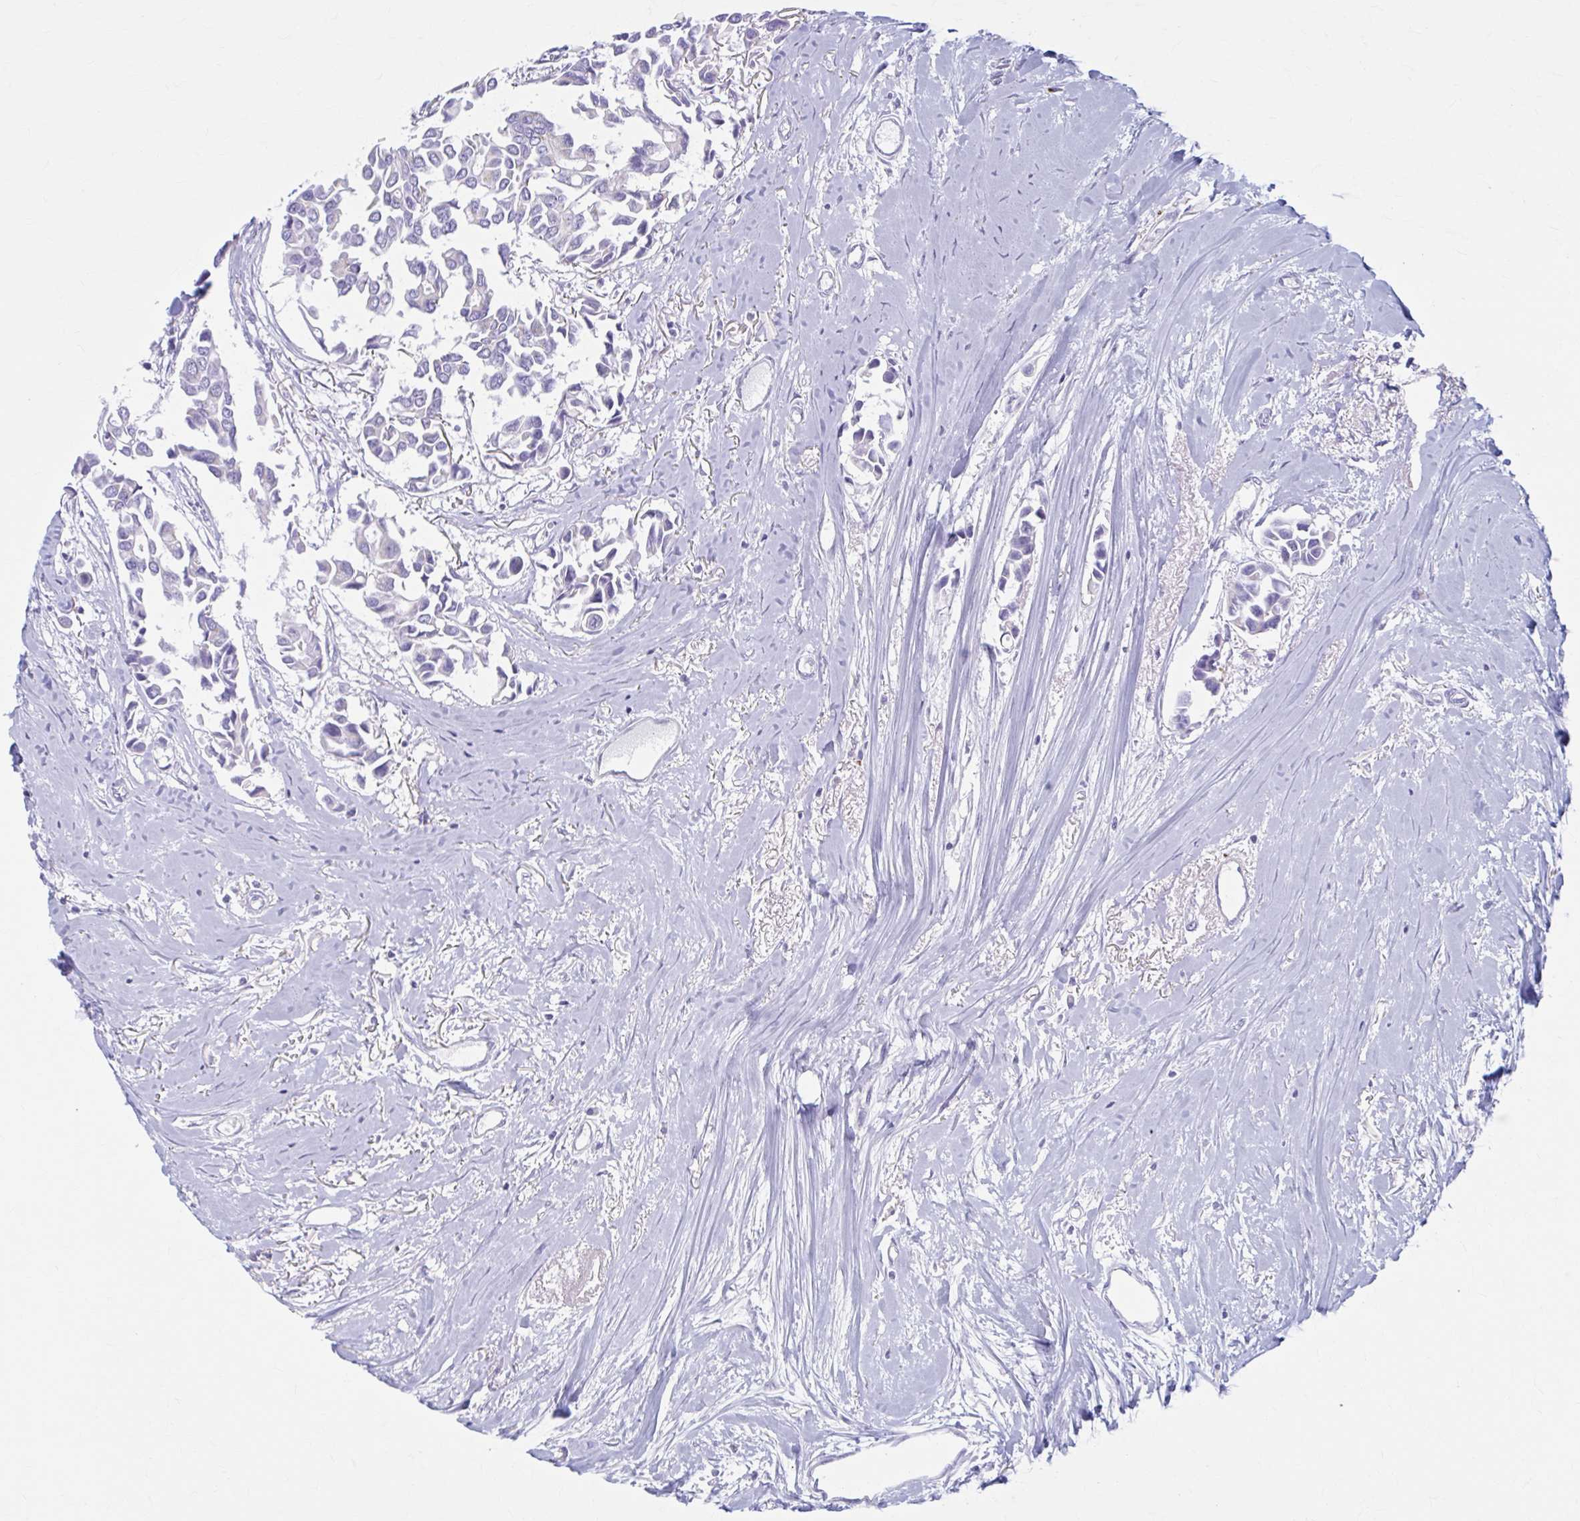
{"staining": {"intensity": "negative", "quantity": "none", "location": "none"}, "tissue": "breast cancer", "cell_type": "Tumor cells", "image_type": "cancer", "snomed": [{"axis": "morphology", "description": "Duct carcinoma"}, {"axis": "topography", "description": "Breast"}], "caption": "IHC image of neoplastic tissue: breast cancer (intraductal carcinoma) stained with DAB (3,3'-diaminobenzidine) exhibits no significant protein positivity in tumor cells.", "gene": "KCNE2", "patient": {"sex": "female", "age": 54}}